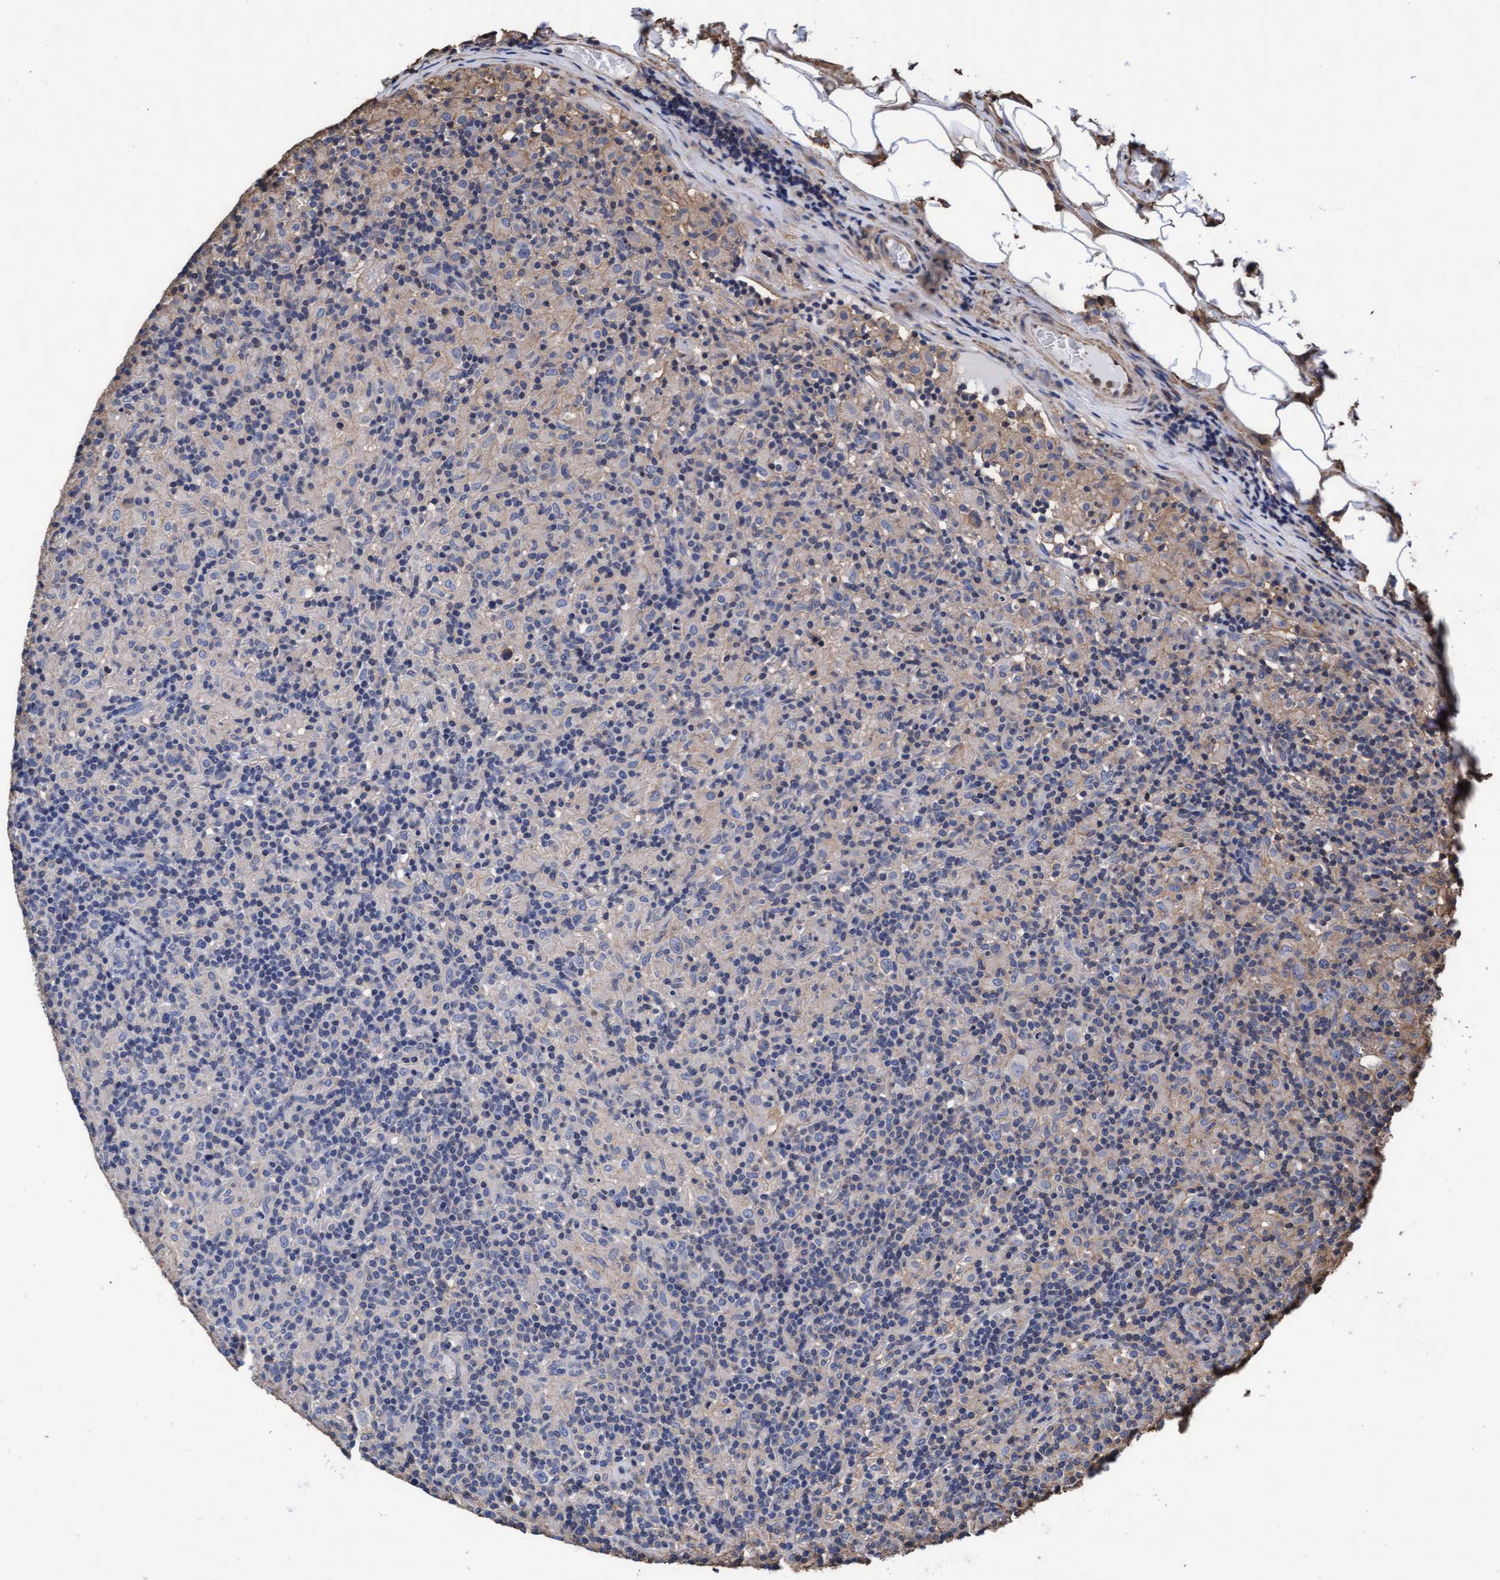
{"staining": {"intensity": "negative", "quantity": "none", "location": "none"}, "tissue": "lymphoma", "cell_type": "Tumor cells", "image_type": "cancer", "snomed": [{"axis": "morphology", "description": "Hodgkin's disease, NOS"}, {"axis": "topography", "description": "Lymph node"}], "caption": "Hodgkin's disease stained for a protein using immunohistochemistry displays no staining tumor cells.", "gene": "GRHPR", "patient": {"sex": "male", "age": 70}}